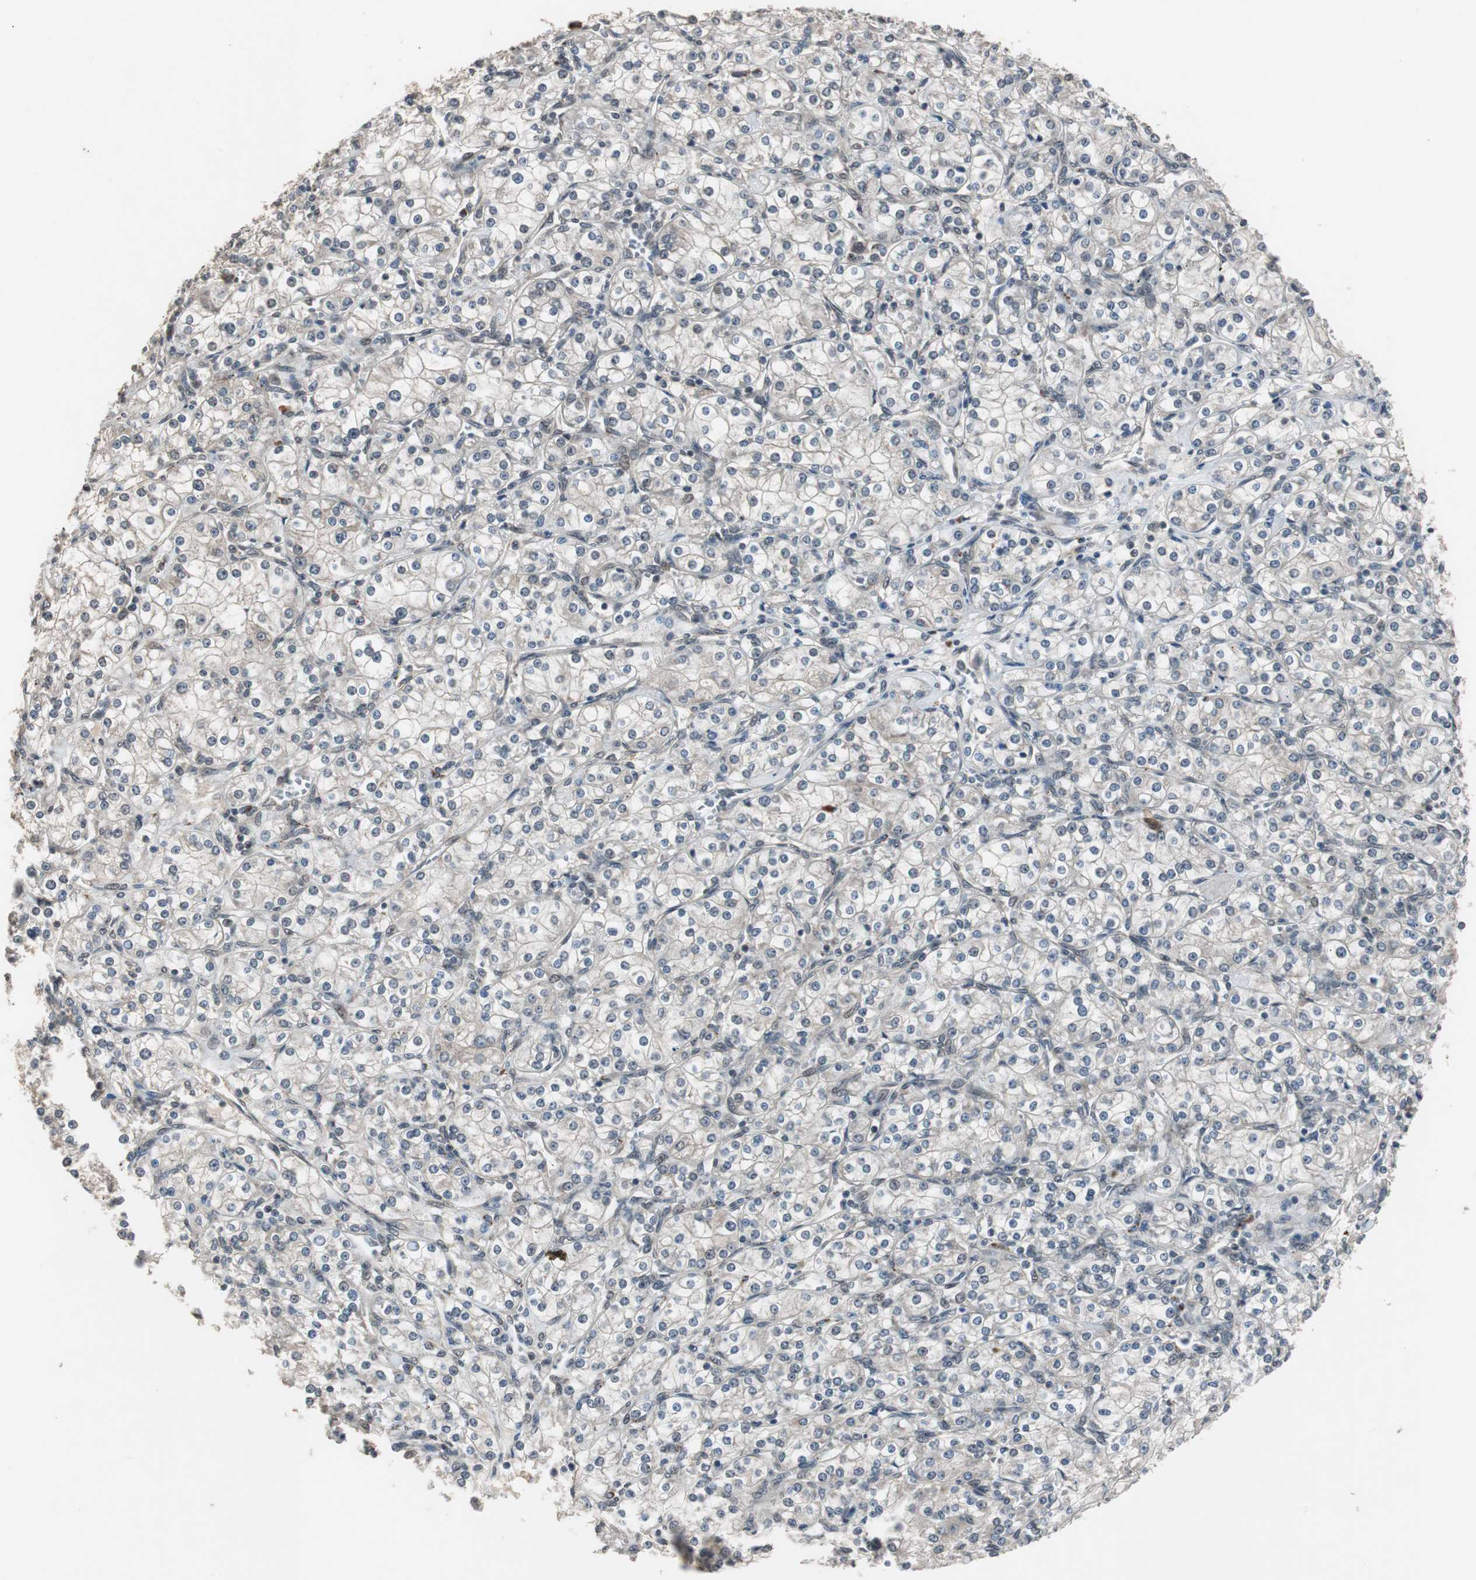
{"staining": {"intensity": "negative", "quantity": "none", "location": "none"}, "tissue": "renal cancer", "cell_type": "Tumor cells", "image_type": "cancer", "snomed": [{"axis": "morphology", "description": "Adenocarcinoma, NOS"}, {"axis": "topography", "description": "Kidney"}], "caption": "Protein analysis of renal cancer displays no significant positivity in tumor cells.", "gene": "BOLA1", "patient": {"sex": "male", "age": 77}}